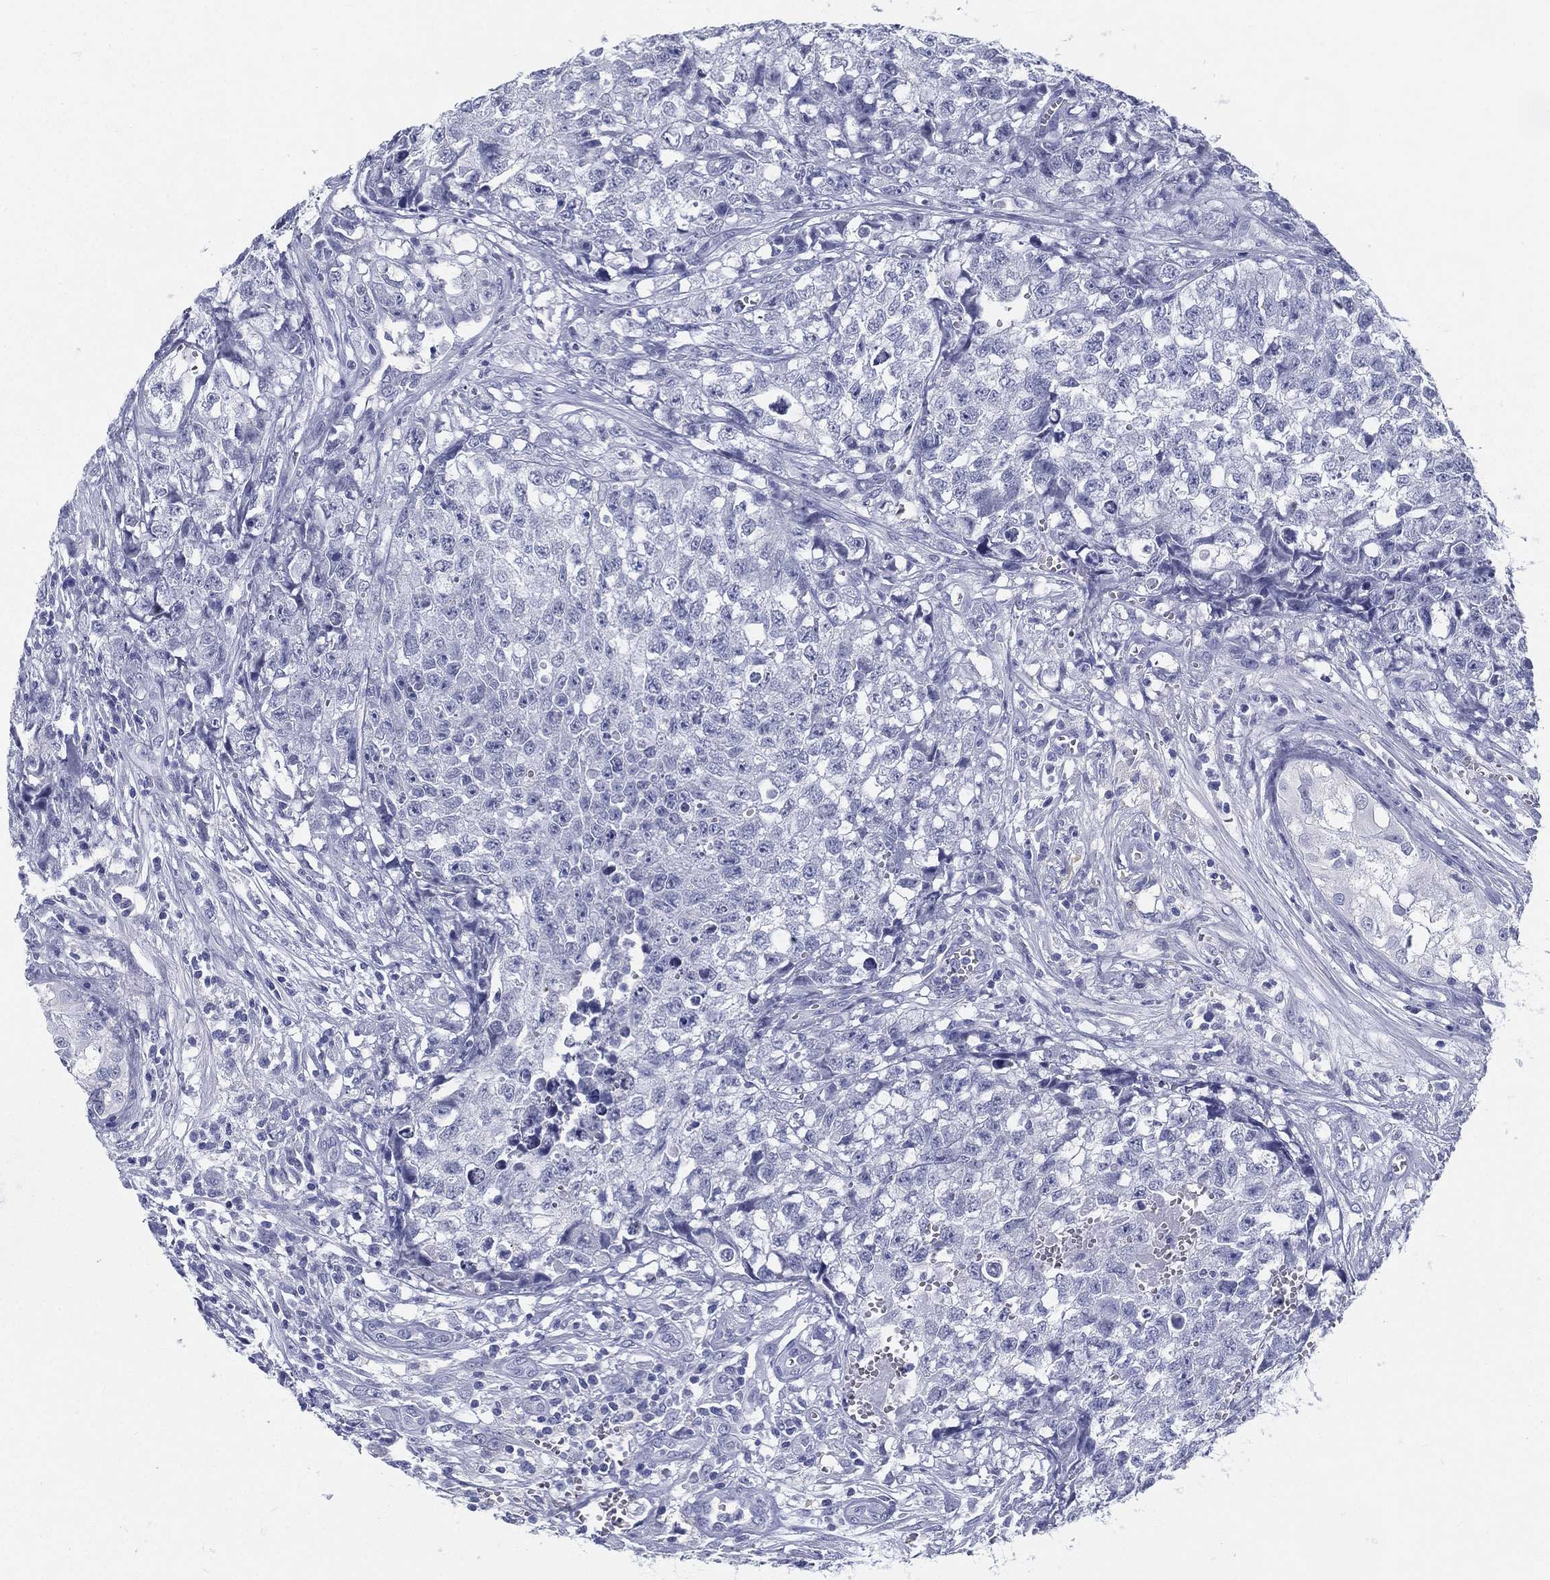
{"staining": {"intensity": "negative", "quantity": "none", "location": "none"}, "tissue": "testis cancer", "cell_type": "Tumor cells", "image_type": "cancer", "snomed": [{"axis": "morphology", "description": "Seminoma, NOS"}, {"axis": "morphology", "description": "Carcinoma, Embryonal, NOS"}, {"axis": "topography", "description": "Testis"}], "caption": "An immunohistochemistry micrograph of testis embryonal carcinoma is shown. There is no staining in tumor cells of testis embryonal carcinoma. (Stains: DAB IHC with hematoxylin counter stain, Microscopy: brightfield microscopy at high magnification).", "gene": "ATP1B2", "patient": {"sex": "male", "age": 22}}